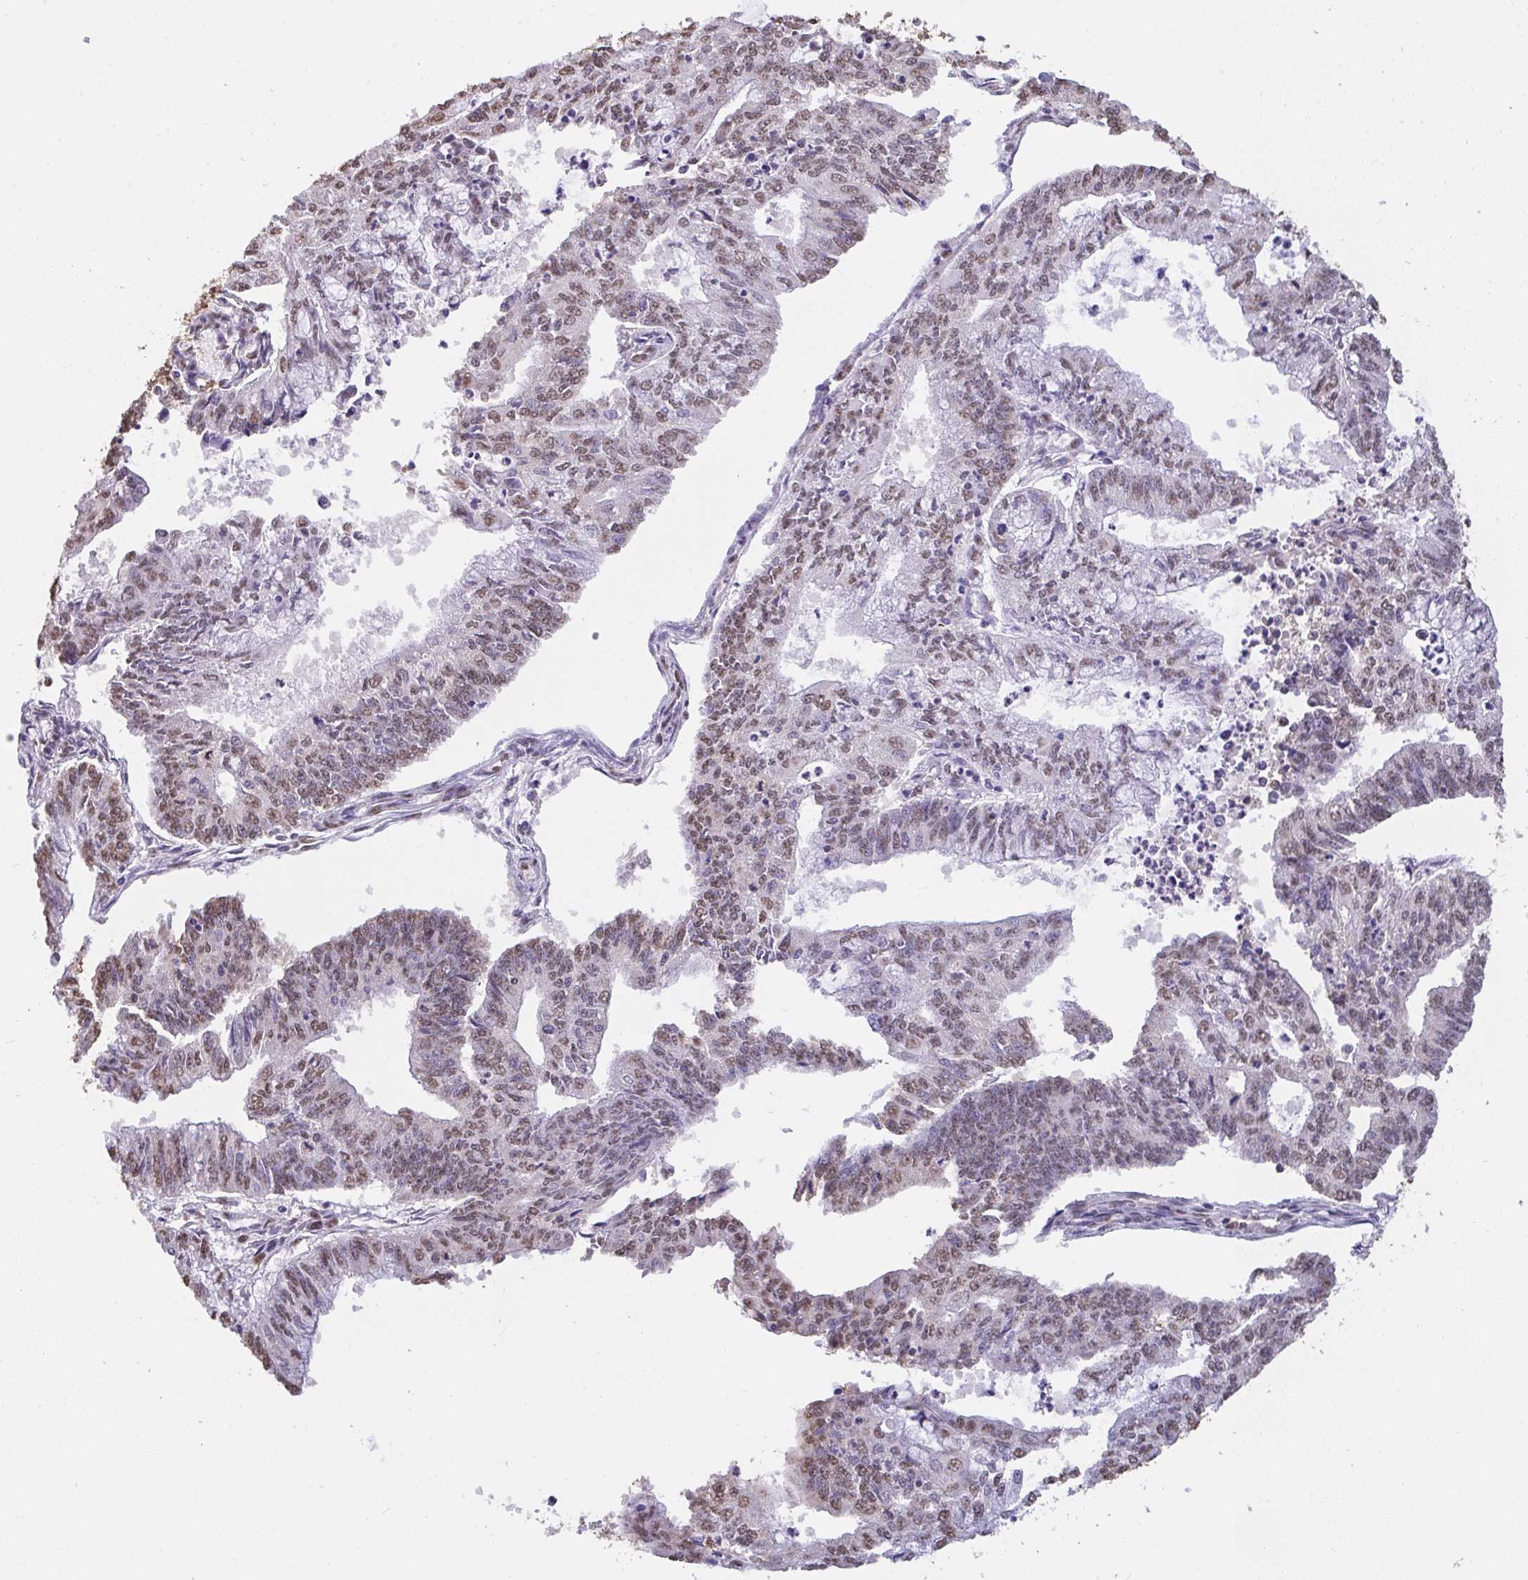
{"staining": {"intensity": "moderate", "quantity": "25%-75%", "location": "nuclear"}, "tissue": "endometrial cancer", "cell_type": "Tumor cells", "image_type": "cancer", "snomed": [{"axis": "morphology", "description": "Adenocarcinoma, NOS"}, {"axis": "topography", "description": "Endometrium"}], "caption": "Endometrial cancer (adenocarcinoma) stained with a protein marker exhibits moderate staining in tumor cells.", "gene": "SEMA6B", "patient": {"sex": "female", "age": 61}}